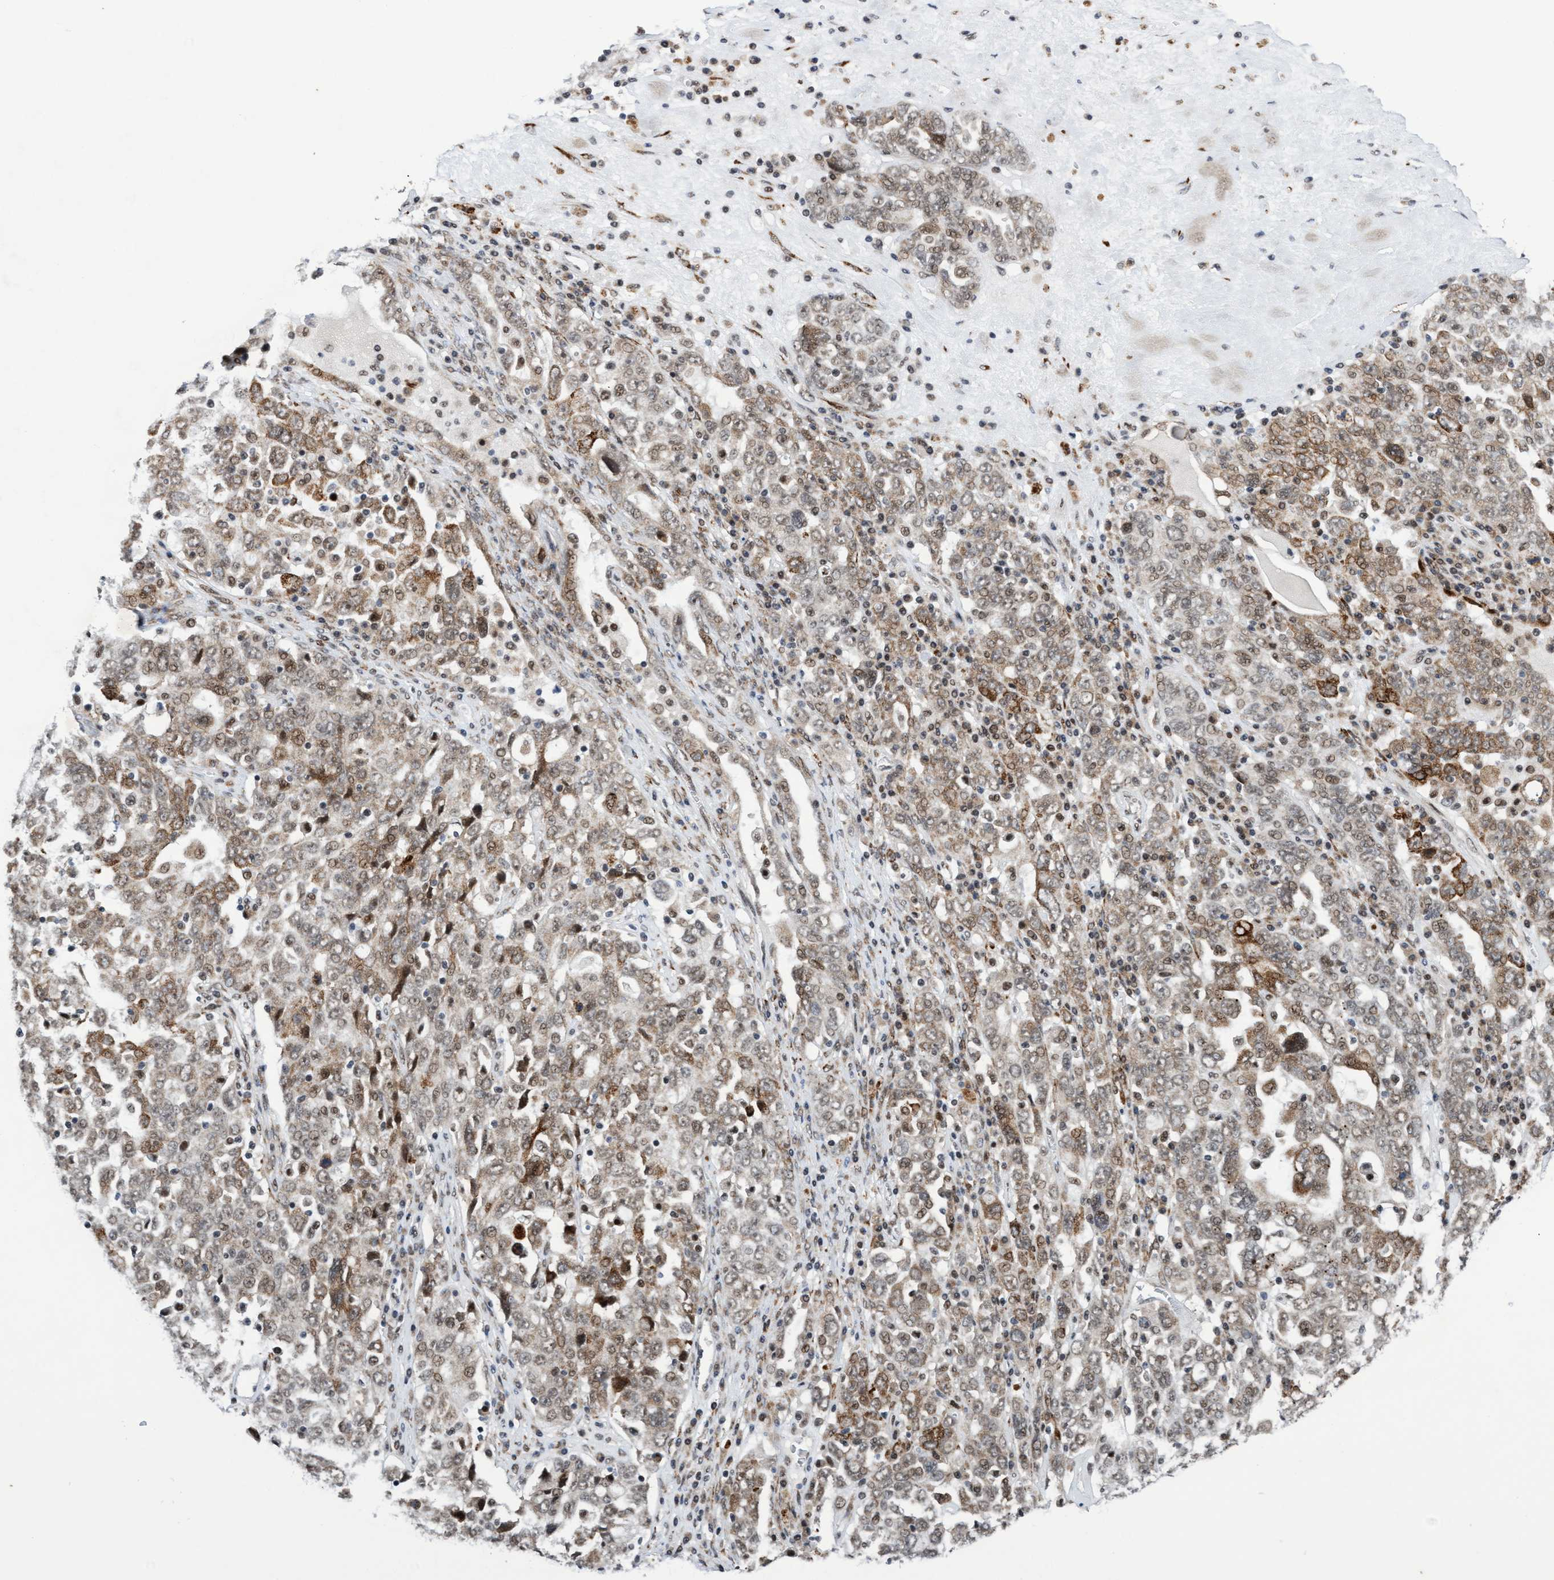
{"staining": {"intensity": "moderate", "quantity": ">75%", "location": "cytoplasmic/membranous"}, "tissue": "ovarian cancer", "cell_type": "Tumor cells", "image_type": "cancer", "snomed": [{"axis": "morphology", "description": "Carcinoma, endometroid"}, {"axis": "topography", "description": "Ovary"}], "caption": "Immunohistochemical staining of ovarian cancer (endometroid carcinoma) shows medium levels of moderate cytoplasmic/membranous protein positivity in approximately >75% of tumor cells.", "gene": "GLT6D1", "patient": {"sex": "female", "age": 62}}